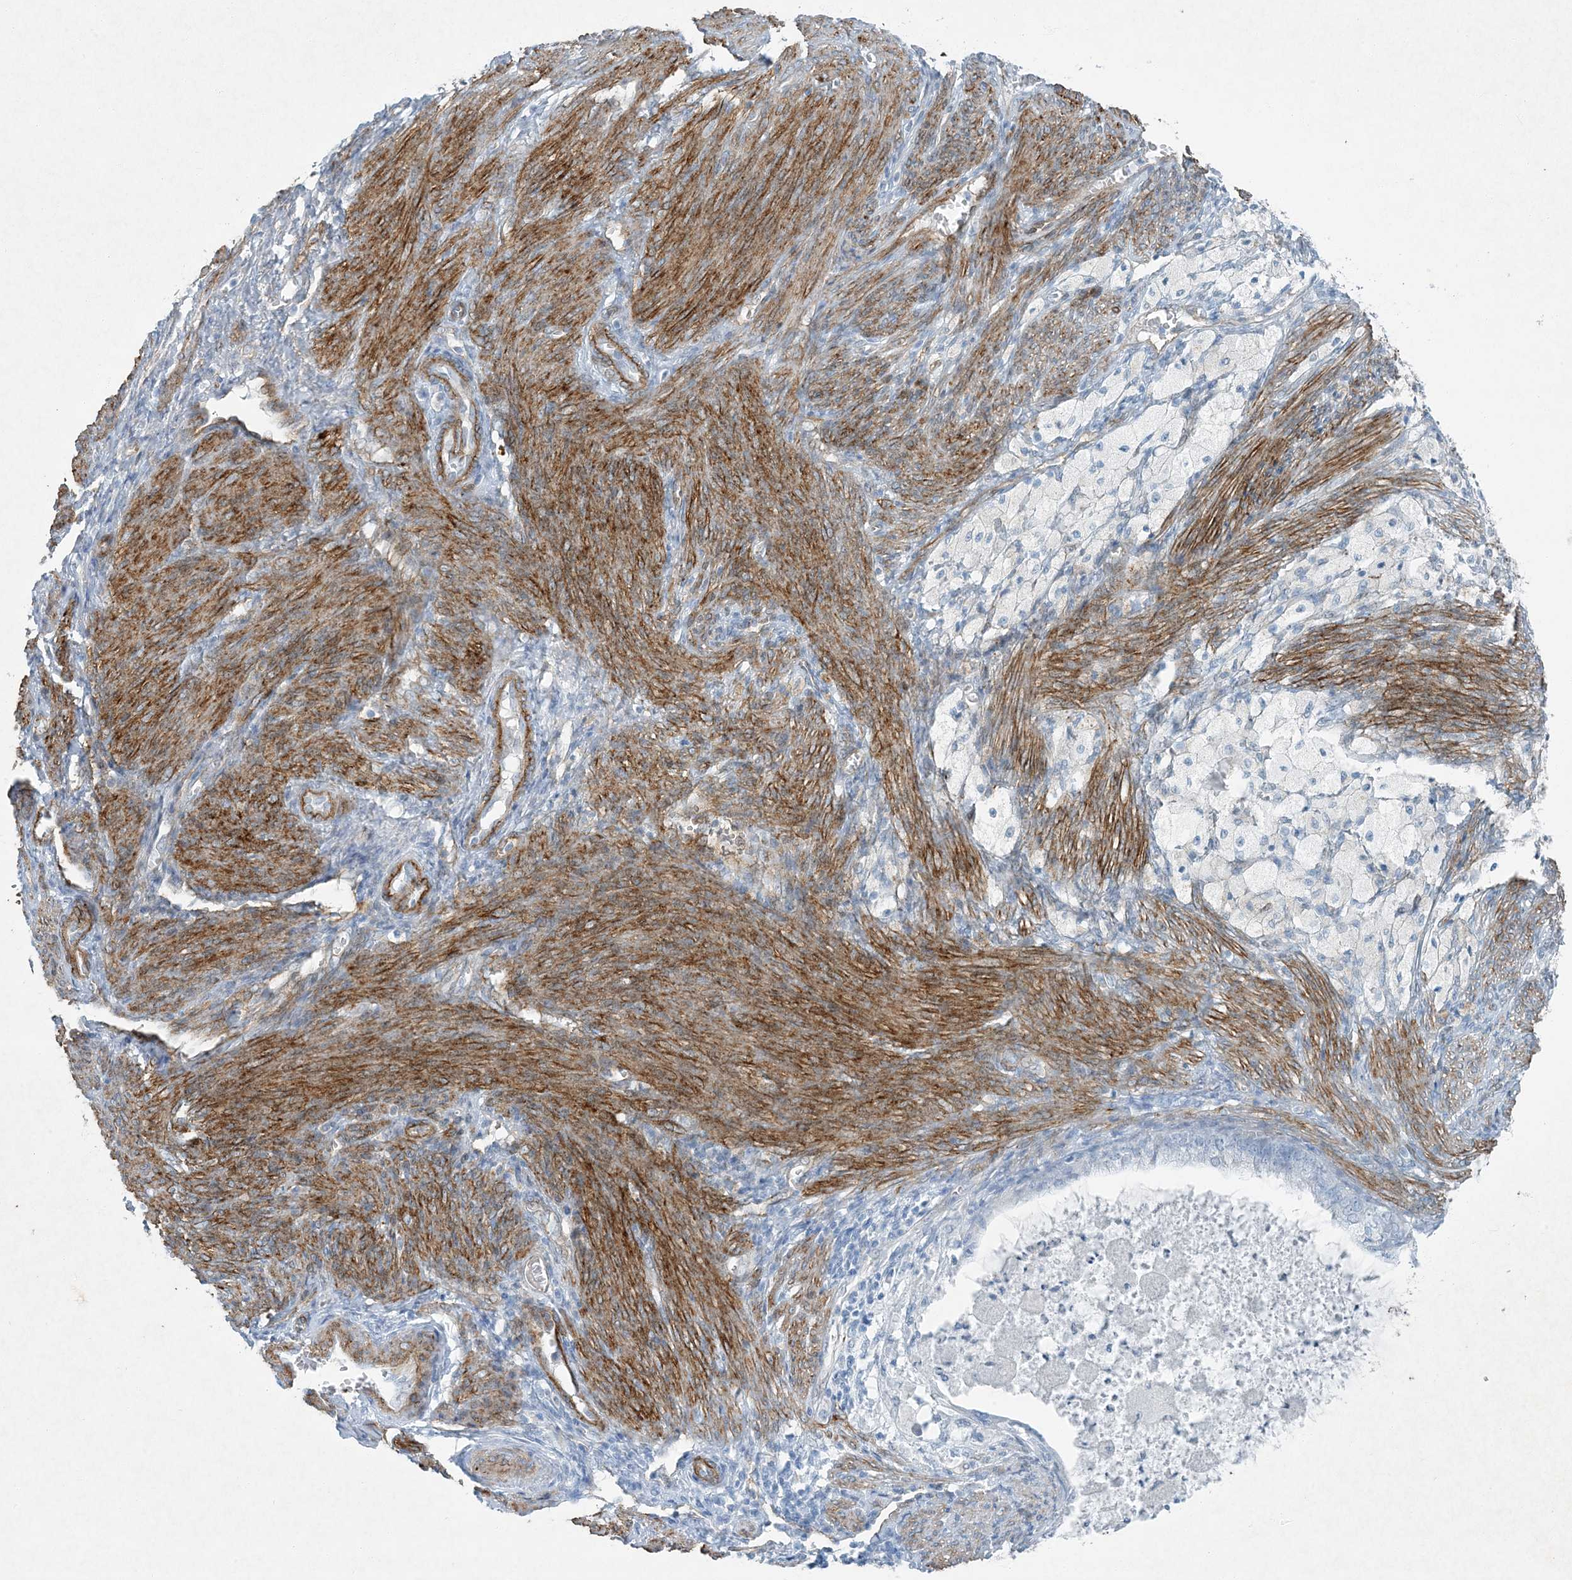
{"staining": {"intensity": "negative", "quantity": "none", "location": "none"}, "tissue": "cervical cancer", "cell_type": "Tumor cells", "image_type": "cancer", "snomed": [{"axis": "morphology", "description": "Normal tissue, NOS"}, {"axis": "morphology", "description": "Adenocarcinoma, NOS"}, {"axis": "topography", "description": "Cervix"}, {"axis": "topography", "description": "Endometrium"}], "caption": "An image of human cervical adenocarcinoma is negative for staining in tumor cells.", "gene": "PGM5", "patient": {"sex": "female", "age": 86}}